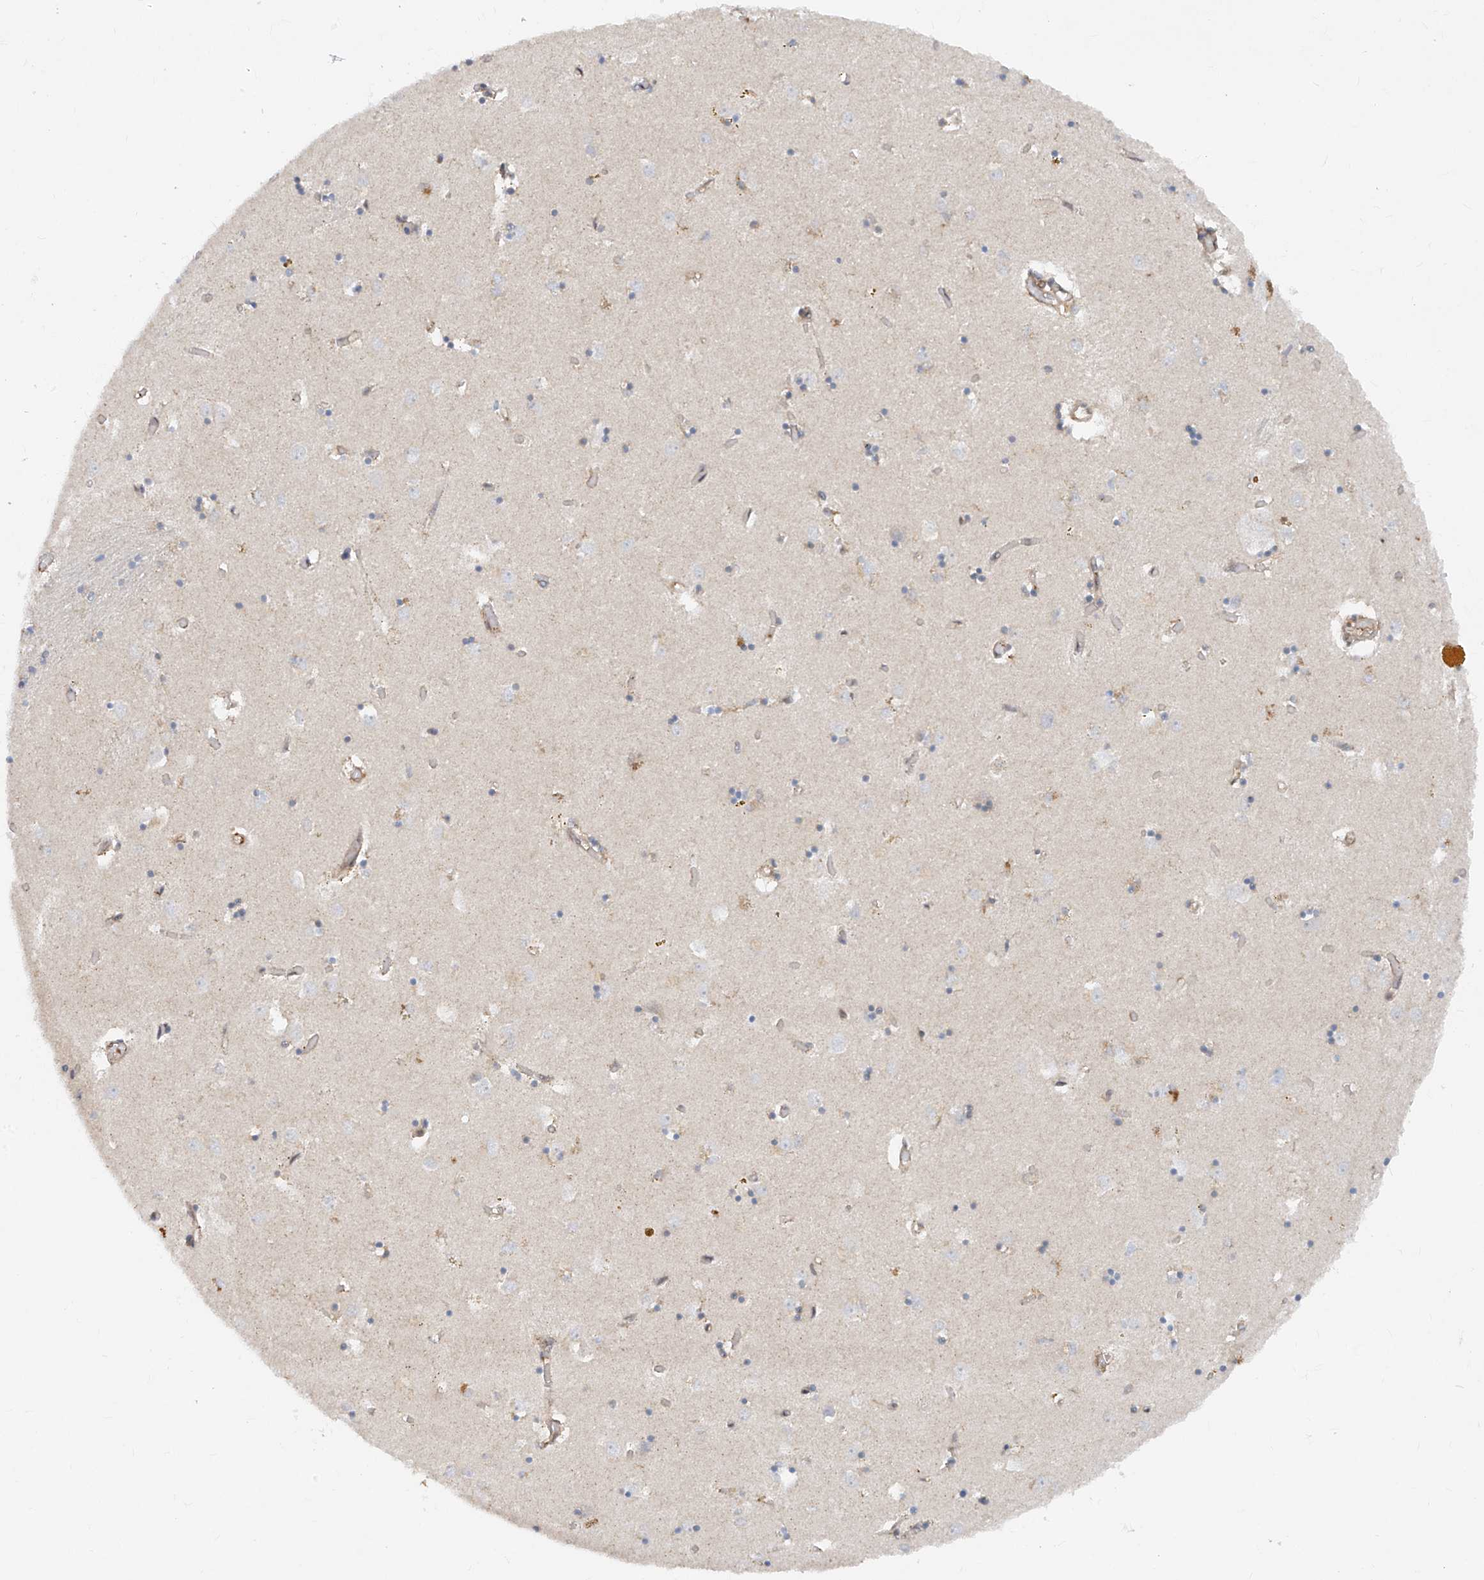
{"staining": {"intensity": "weak", "quantity": "<25%", "location": "cytoplasmic/membranous"}, "tissue": "caudate", "cell_type": "Glial cells", "image_type": "normal", "snomed": [{"axis": "morphology", "description": "Normal tissue, NOS"}, {"axis": "topography", "description": "Lateral ventricle wall"}], "caption": "Immunohistochemistry histopathology image of unremarkable caudate: caudate stained with DAB (3,3'-diaminobenzidine) displays no significant protein positivity in glial cells.", "gene": "ZNF358", "patient": {"sex": "male", "age": 70}}